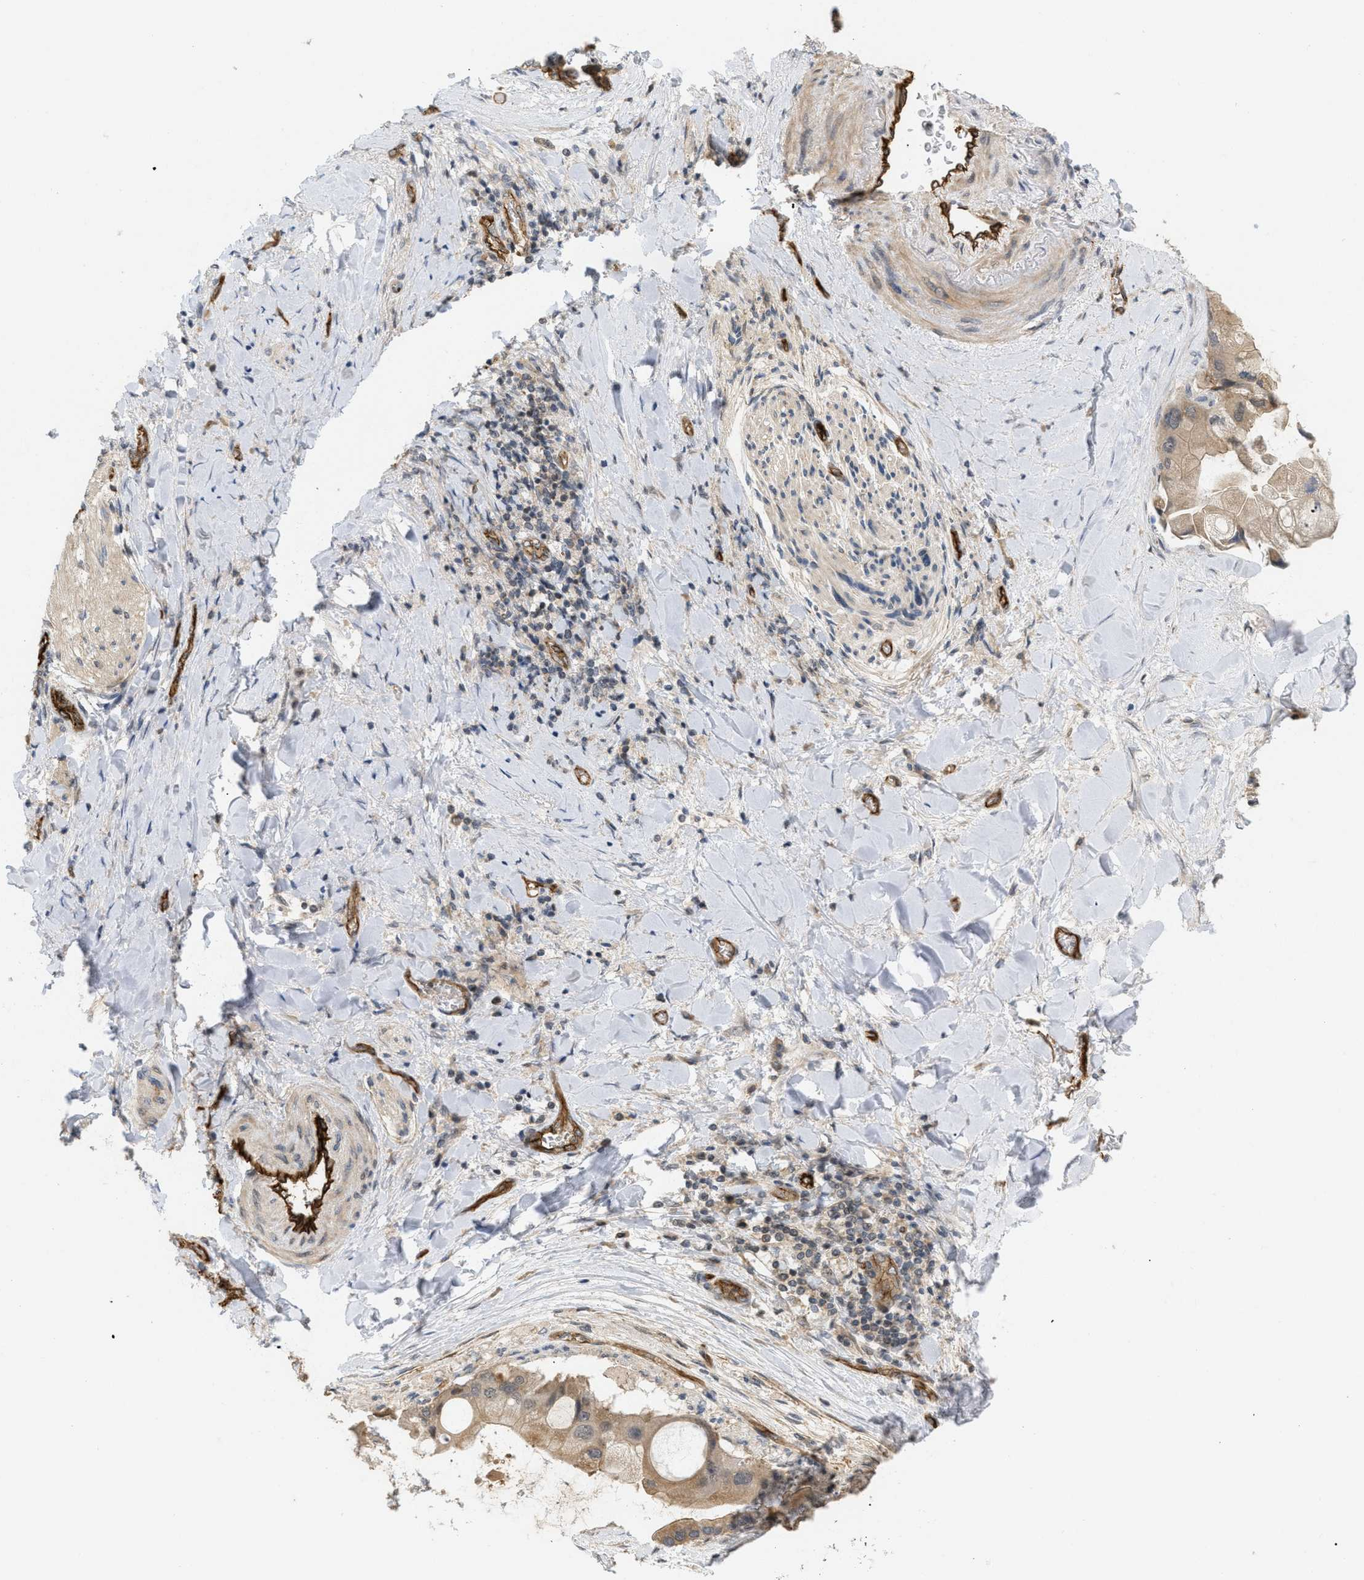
{"staining": {"intensity": "moderate", "quantity": ">75%", "location": "cytoplasmic/membranous"}, "tissue": "liver cancer", "cell_type": "Tumor cells", "image_type": "cancer", "snomed": [{"axis": "morphology", "description": "Cholangiocarcinoma"}, {"axis": "topography", "description": "Liver"}], "caption": "About >75% of tumor cells in human cholangiocarcinoma (liver) display moderate cytoplasmic/membranous protein expression as visualized by brown immunohistochemical staining.", "gene": "PALMD", "patient": {"sex": "male", "age": 50}}